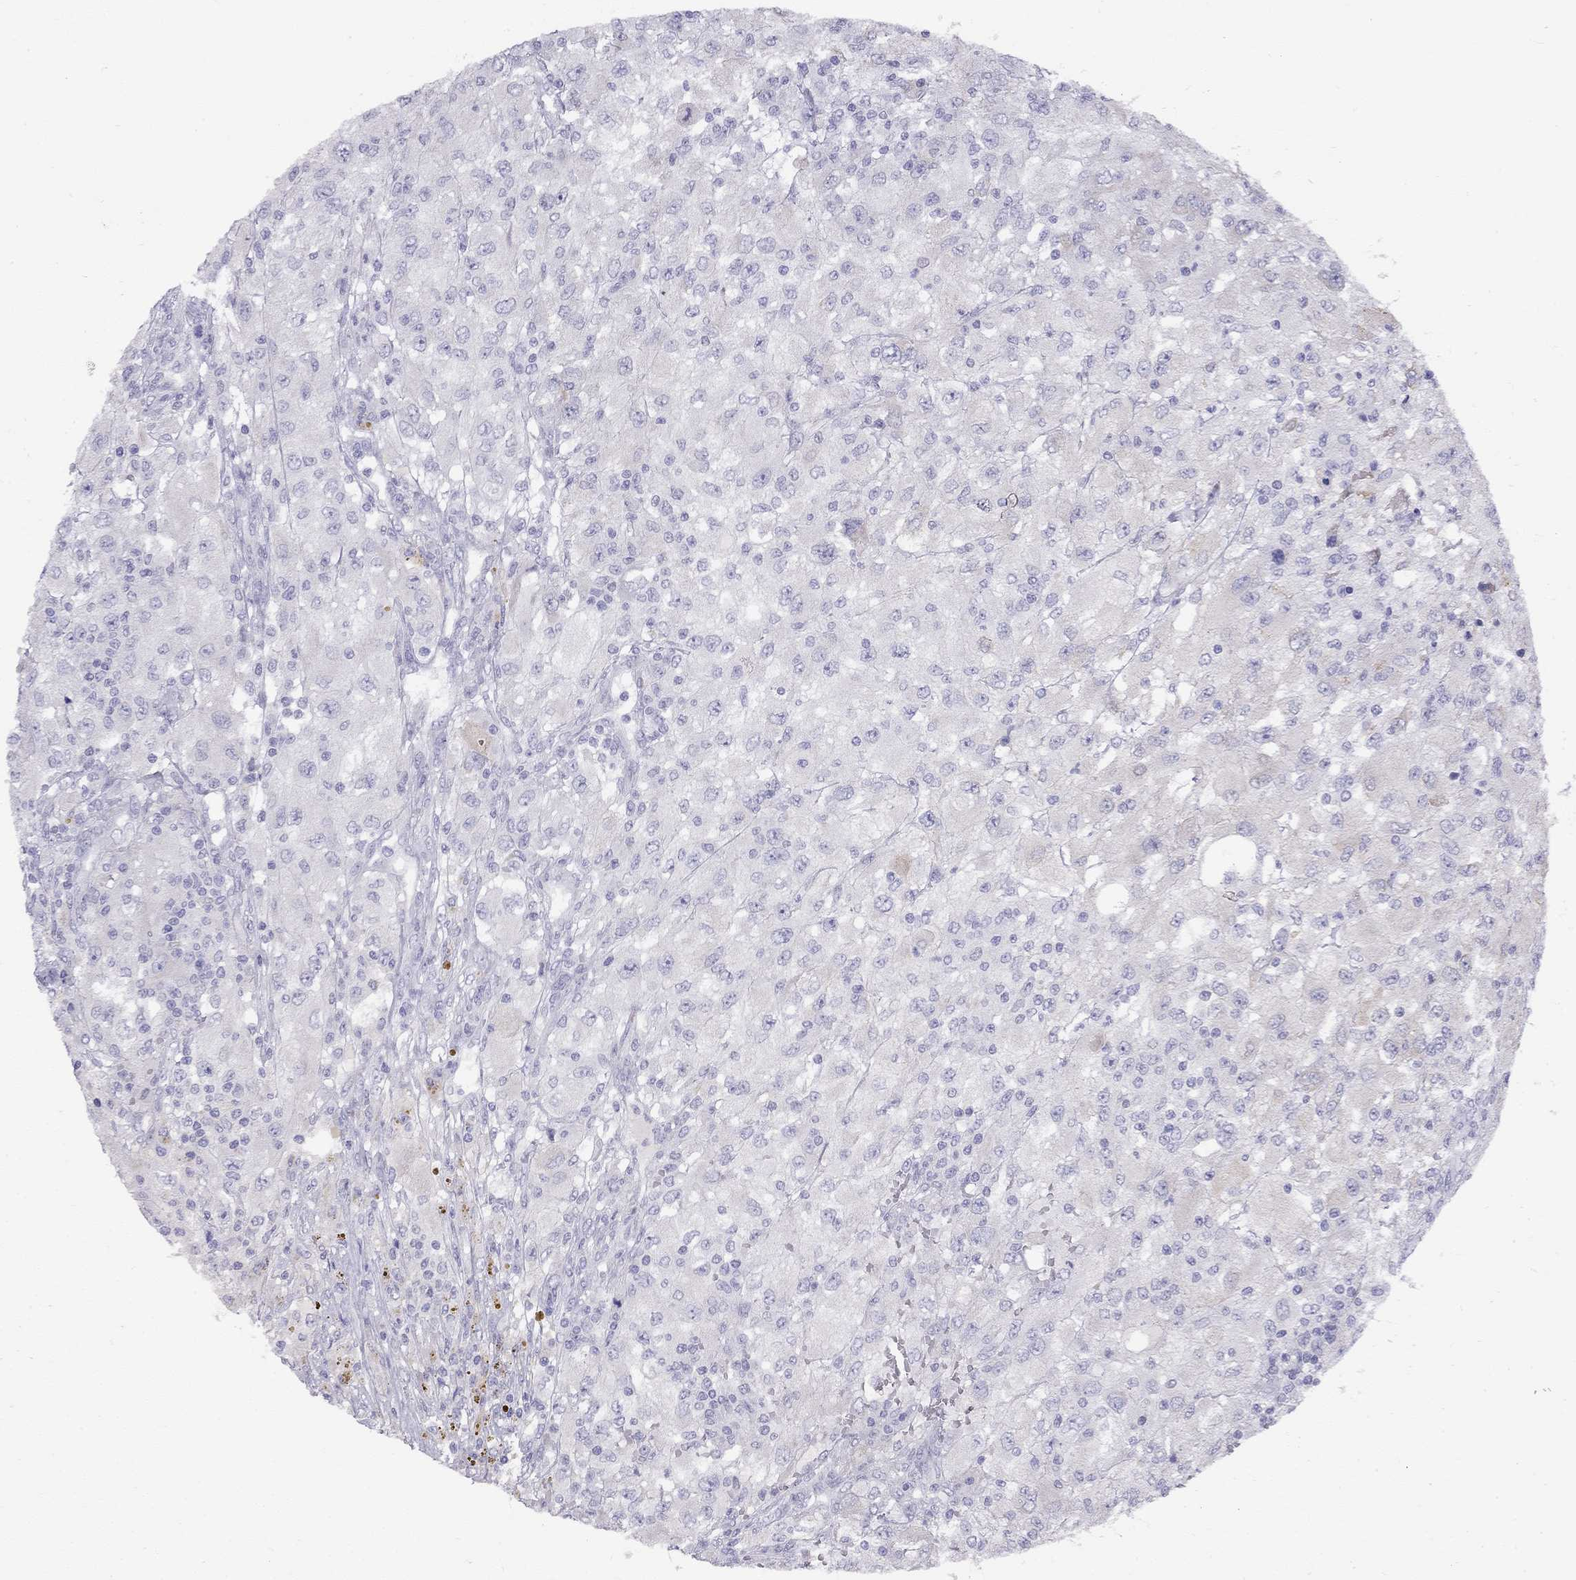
{"staining": {"intensity": "negative", "quantity": "none", "location": "none"}, "tissue": "renal cancer", "cell_type": "Tumor cells", "image_type": "cancer", "snomed": [{"axis": "morphology", "description": "Adenocarcinoma, NOS"}, {"axis": "topography", "description": "Kidney"}], "caption": "Adenocarcinoma (renal) was stained to show a protein in brown. There is no significant positivity in tumor cells.", "gene": "CPNE4", "patient": {"sex": "female", "age": 67}}